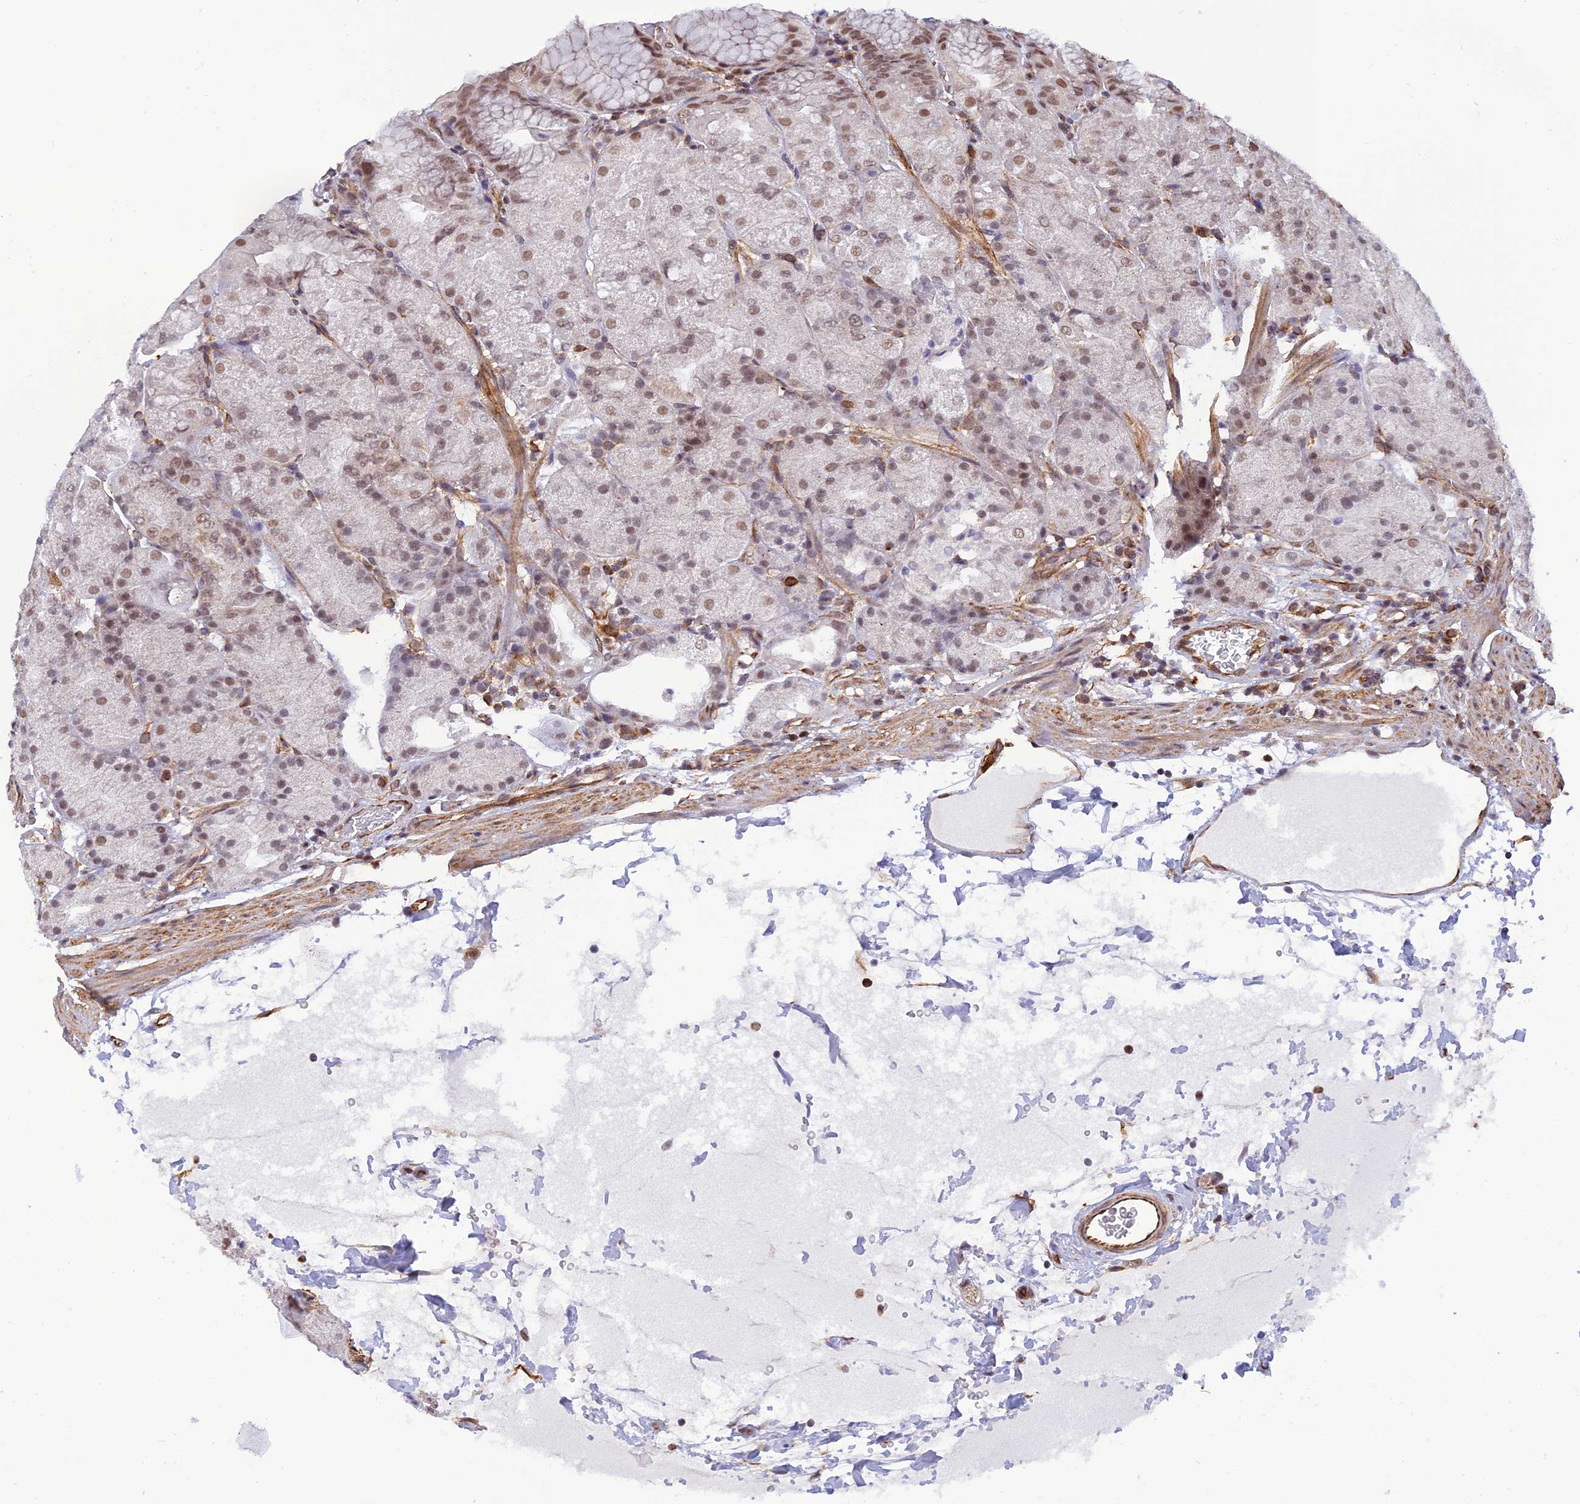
{"staining": {"intensity": "moderate", "quantity": "25%-75%", "location": "nuclear"}, "tissue": "stomach", "cell_type": "Glandular cells", "image_type": "normal", "snomed": [{"axis": "morphology", "description": "Normal tissue, NOS"}, {"axis": "topography", "description": "Stomach, upper"}, {"axis": "topography", "description": "Stomach, lower"}], "caption": "This histopathology image demonstrates immunohistochemistry staining of normal stomach, with medium moderate nuclear expression in approximately 25%-75% of glandular cells.", "gene": "PAGR1", "patient": {"sex": "male", "age": 62}}